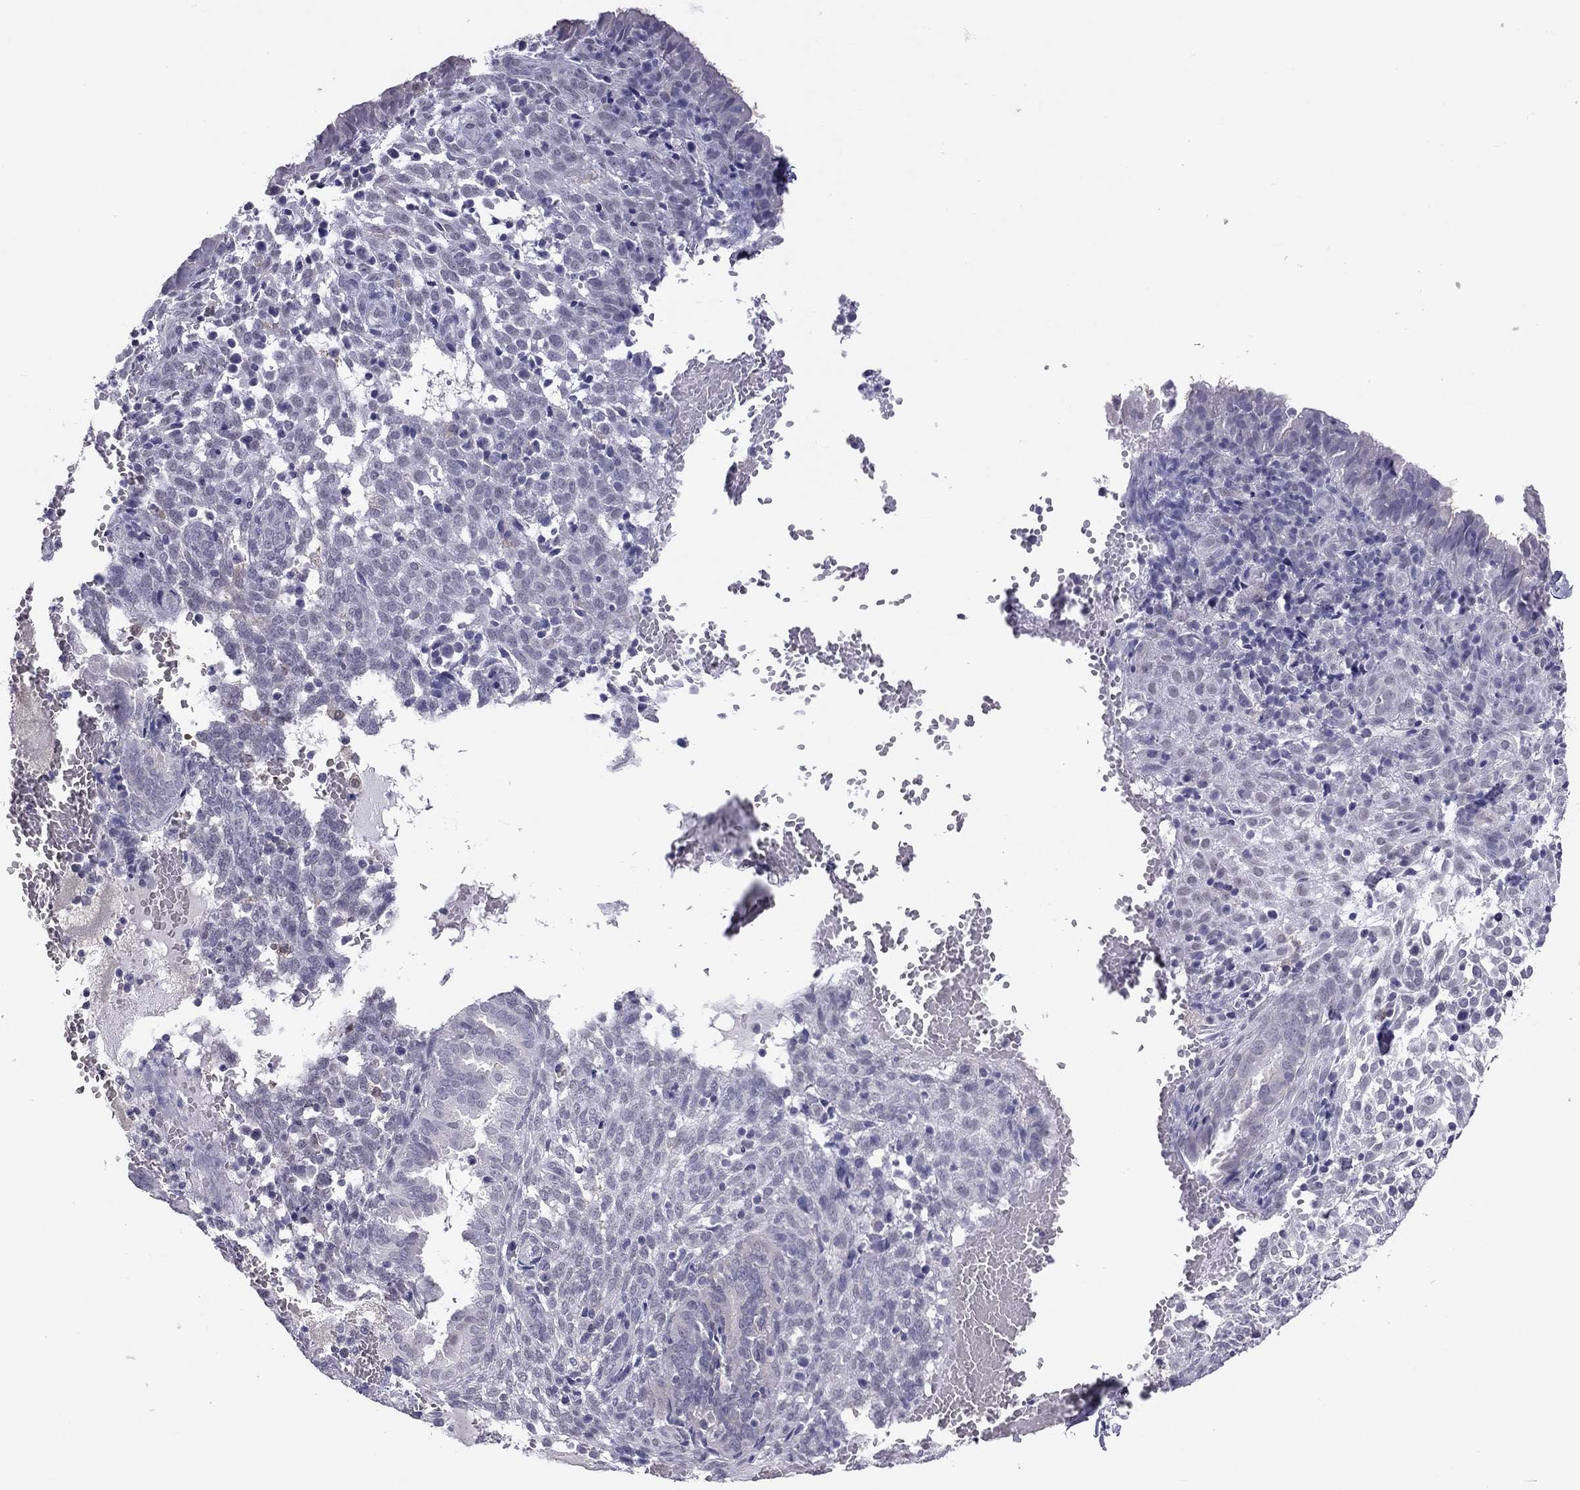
{"staining": {"intensity": "negative", "quantity": "none", "location": "none"}, "tissue": "endometrium", "cell_type": "Cells in endometrial stroma", "image_type": "normal", "snomed": [{"axis": "morphology", "description": "Normal tissue, NOS"}, {"axis": "topography", "description": "Endometrium"}], "caption": "Immunohistochemistry (IHC) photomicrograph of benign human endometrium stained for a protein (brown), which reveals no expression in cells in endometrial stroma.", "gene": "PPP1R3A", "patient": {"sex": "female", "age": 42}}